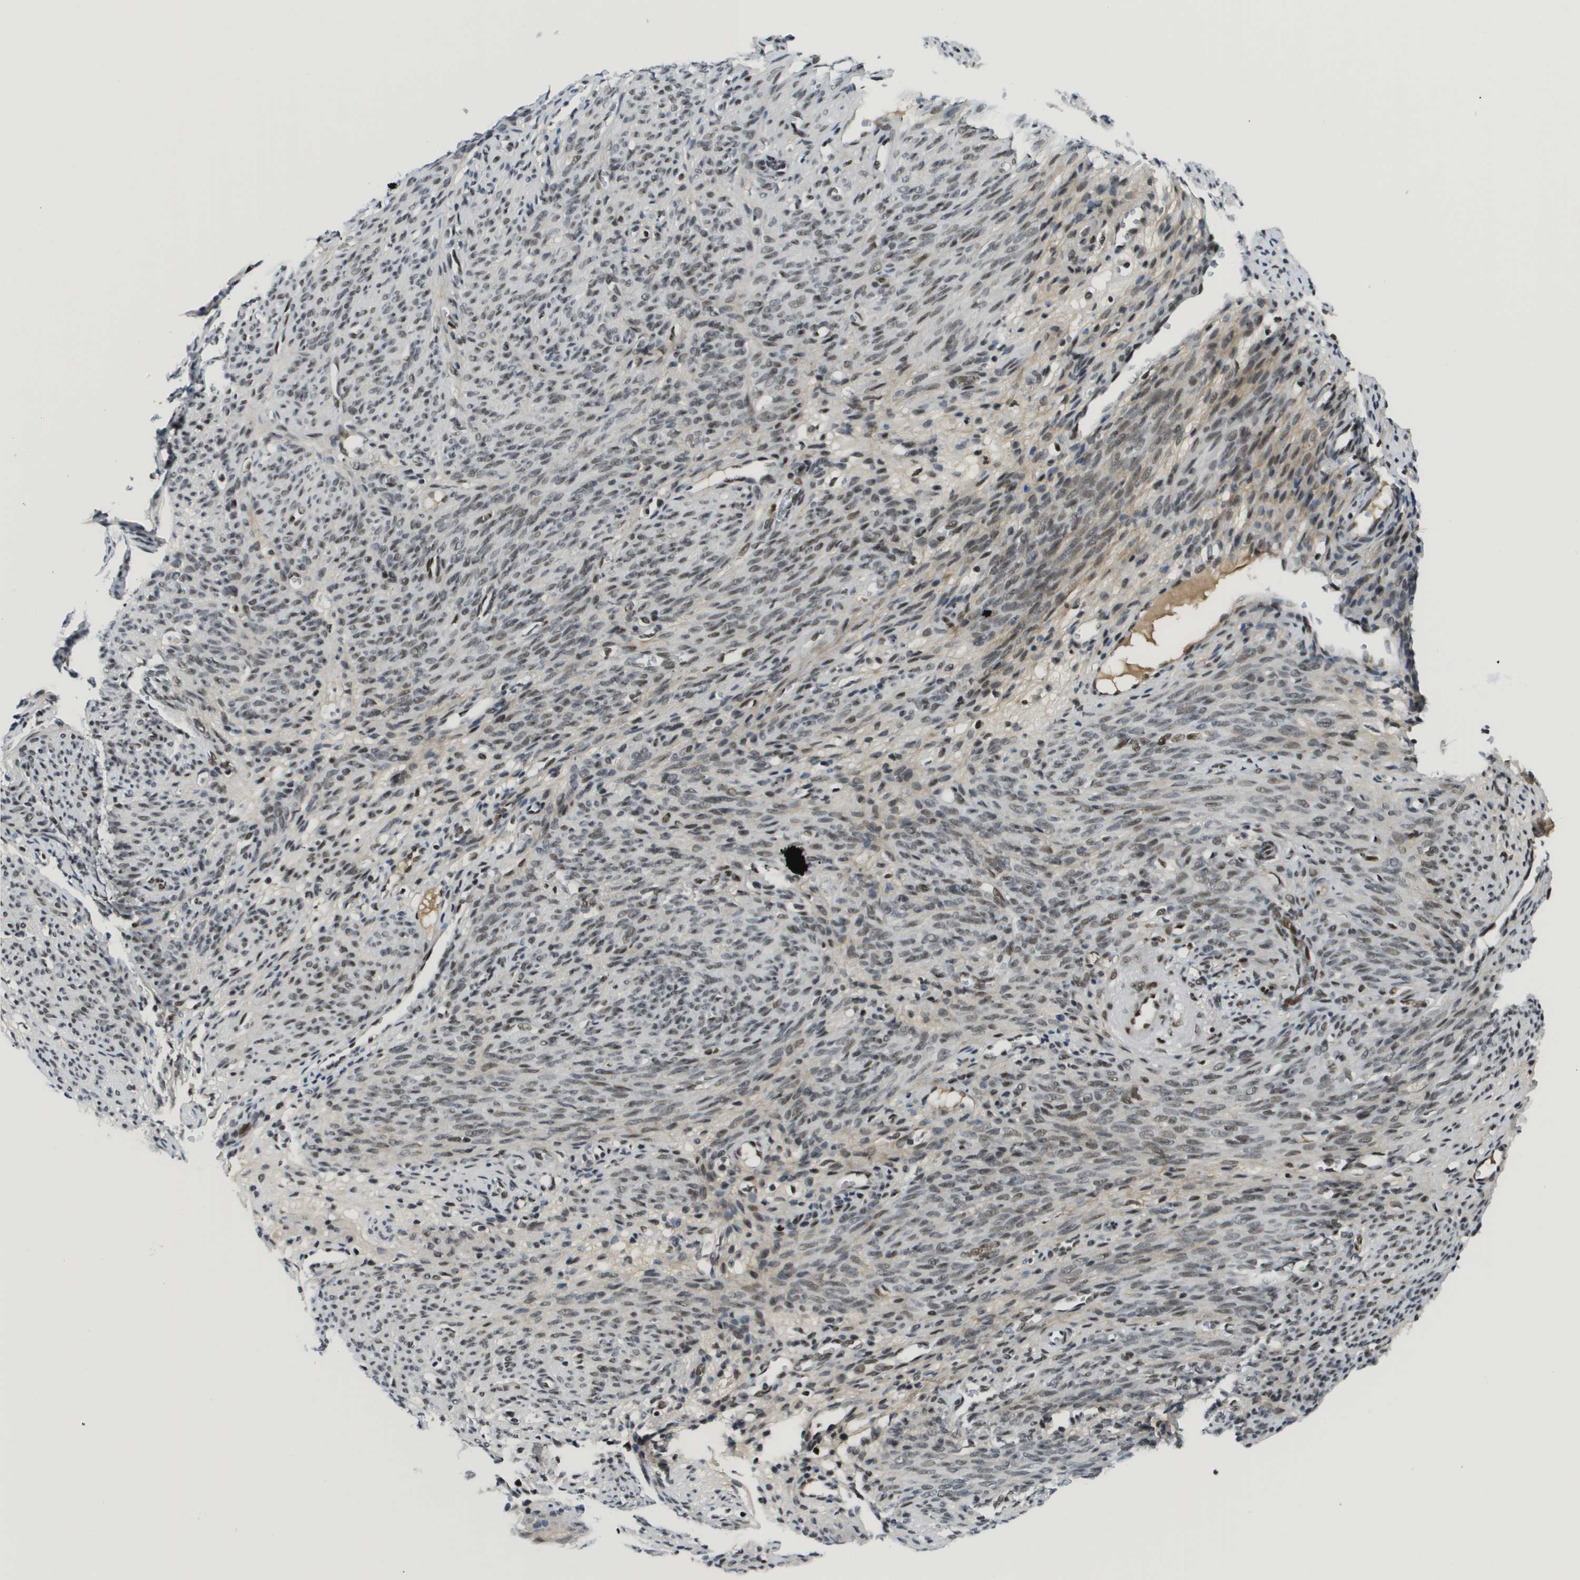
{"staining": {"intensity": "negative", "quantity": "none", "location": "none"}, "tissue": "endometrium", "cell_type": "Cells in endometrial stroma", "image_type": "normal", "snomed": [{"axis": "morphology", "description": "Normal tissue, NOS"}, {"axis": "morphology", "description": "Adenocarcinoma, NOS"}, {"axis": "topography", "description": "Endometrium"}, {"axis": "topography", "description": "Ovary"}], "caption": "Micrograph shows no protein positivity in cells in endometrial stroma of benign endometrium. (DAB immunohistochemistry visualized using brightfield microscopy, high magnification).", "gene": "SMARCAD1", "patient": {"sex": "female", "age": 68}}